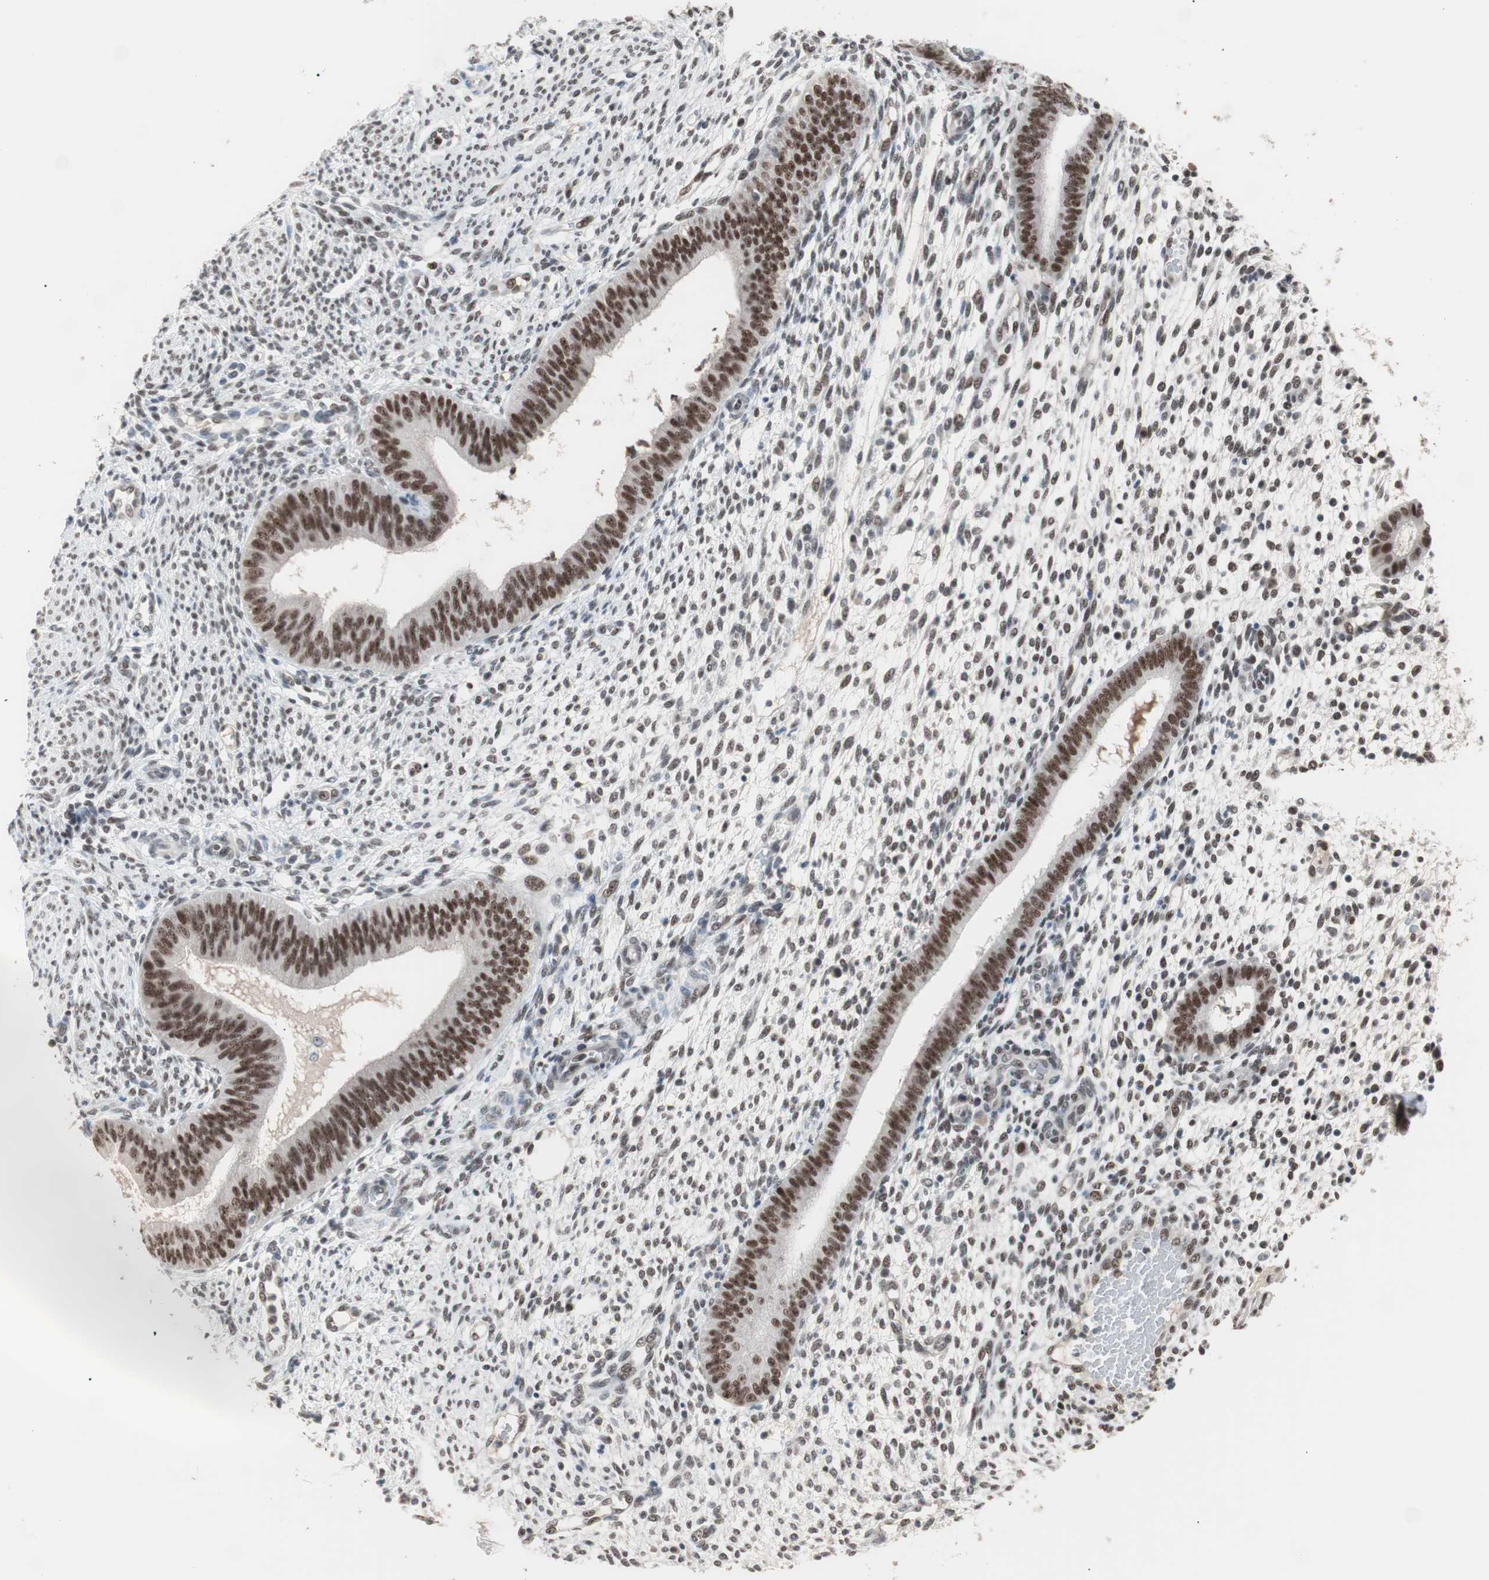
{"staining": {"intensity": "moderate", "quantity": "25%-75%", "location": "nuclear"}, "tissue": "endometrium", "cell_type": "Cells in endometrial stroma", "image_type": "normal", "snomed": [{"axis": "morphology", "description": "Normal tissue, NOS"}, {"axis": "topography", "description": "Endometrium"}], "caption": "This micrograph exhibits immunohistochemistry staining of benign endometrium, with medium moderate nuclear staining in approximately 25%-75% of cells in endometrial stroma.", "gene": "LIG3", "patient": {"sex": "female", "age": 35}}